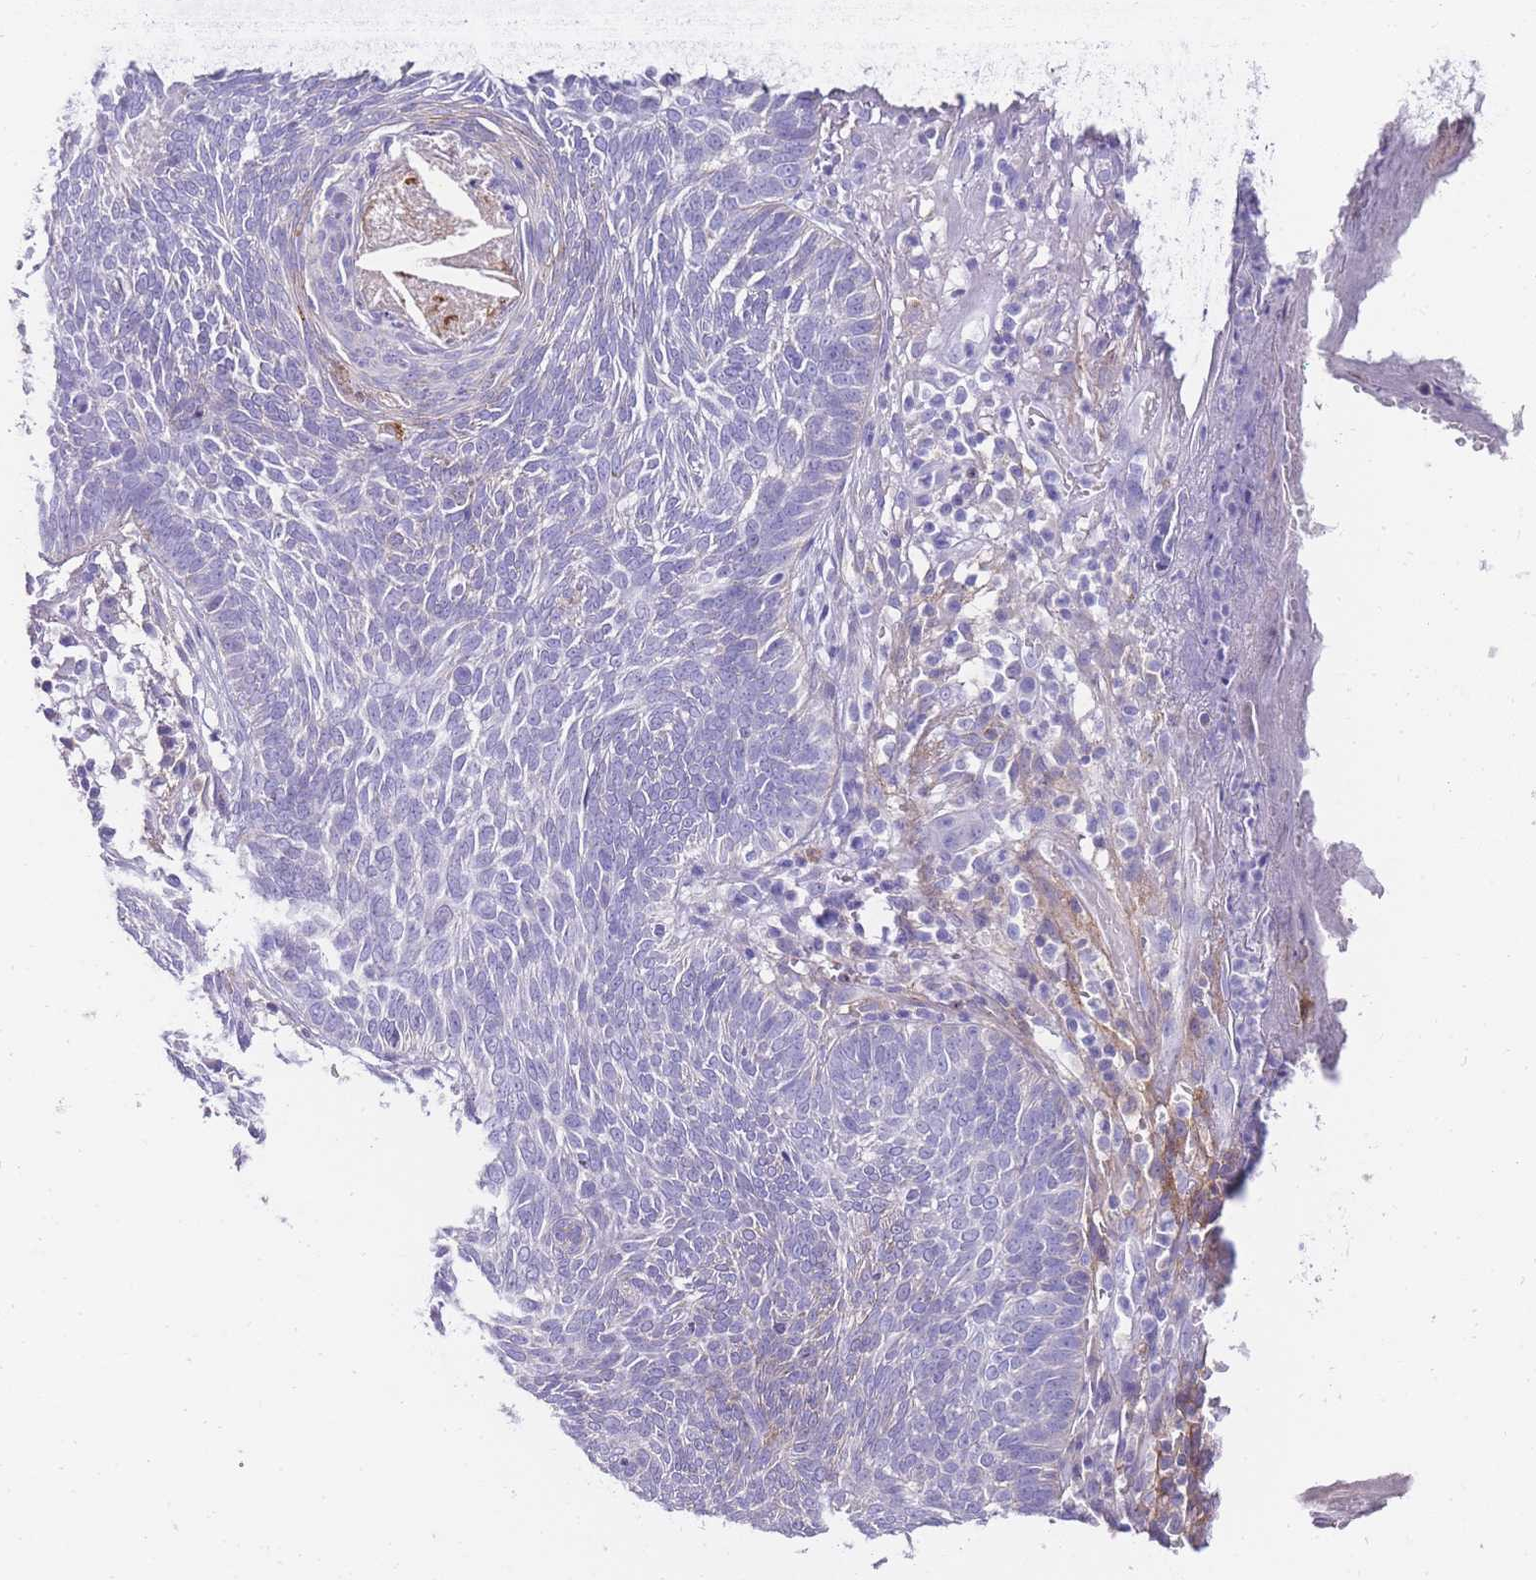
{"staining": {"intensity": "negative", "quantity": "none", "location": "none"}, "tissue": "skin cancer", "cell_type": "Tumor cells", "image_type": "cancer", "snomed": [{"axis": "morphology", "description": "Normal tissue, NOS"}, {"axis": "morphology", "description": "Basal cell carcinoma"}, {"axis": "topography", "description": "Skin"}], "caption": "An IHC micrograph of basal cell carcinoma (skin) is shown. There is no staining in tumor cells of basal cell carcinoma (skin). (Stains: DAB immunohistochemistry with hematoxylin counter stain, Microscopy: brightfield microscopy at high magnification).", "gene": "DPP4", "patient": {"sex": "male", "age": 64}}